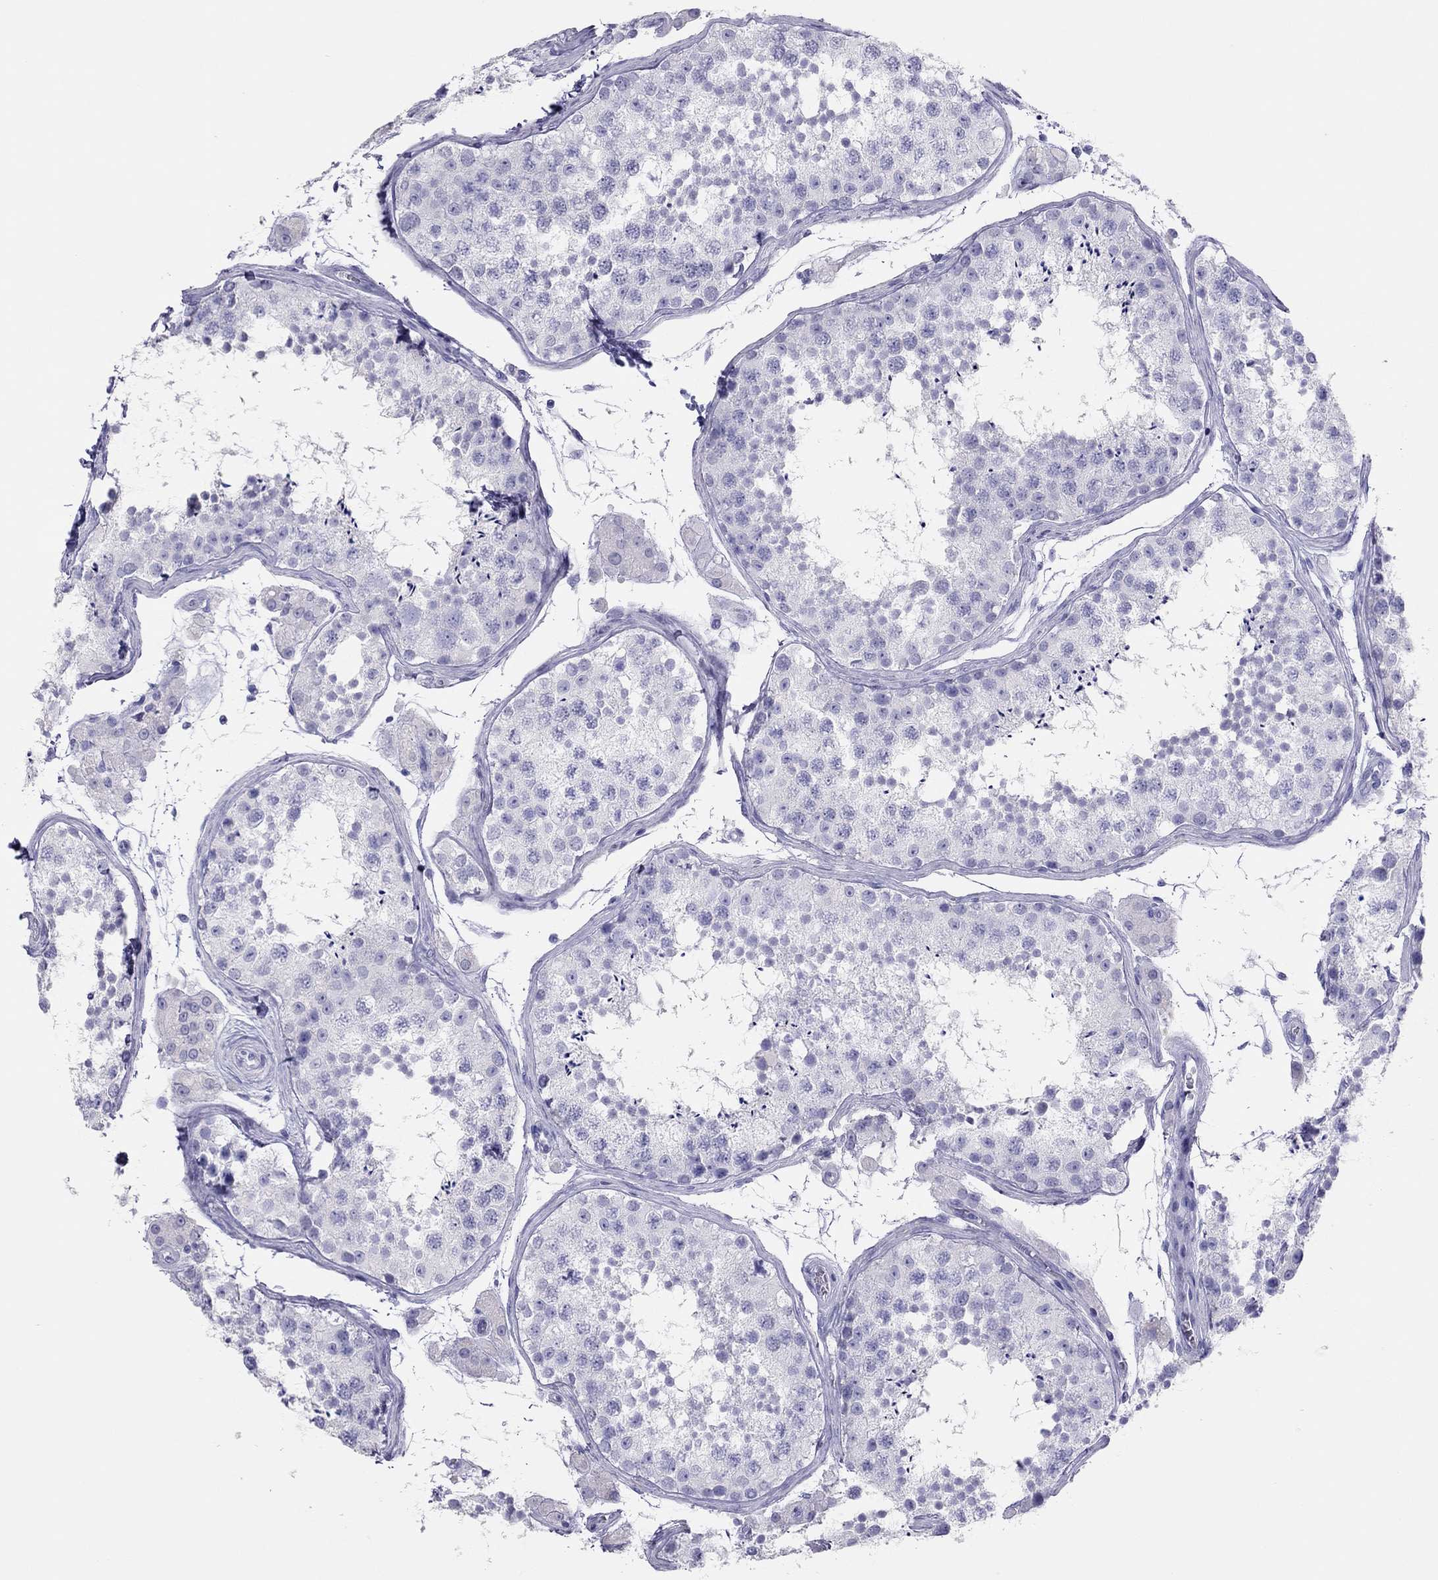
{"staining": {"intensity": "negative", "quantity": "none", "location": "none"}, "tissue": "testis", "cell_type": "Cells in seminiferous ducts", "image_type": "normal", "snomed": [{"axis": "morphology", "description": "Normal tissue, NOS"}, {"axis": "topography", "description": "Testis"}], "caption": "Histopathology image shows no protein positivity in cells in seminiferous ducts of normal testis.", "gene": "TSHB", "patient": {"sex": "male", "age": 41}}